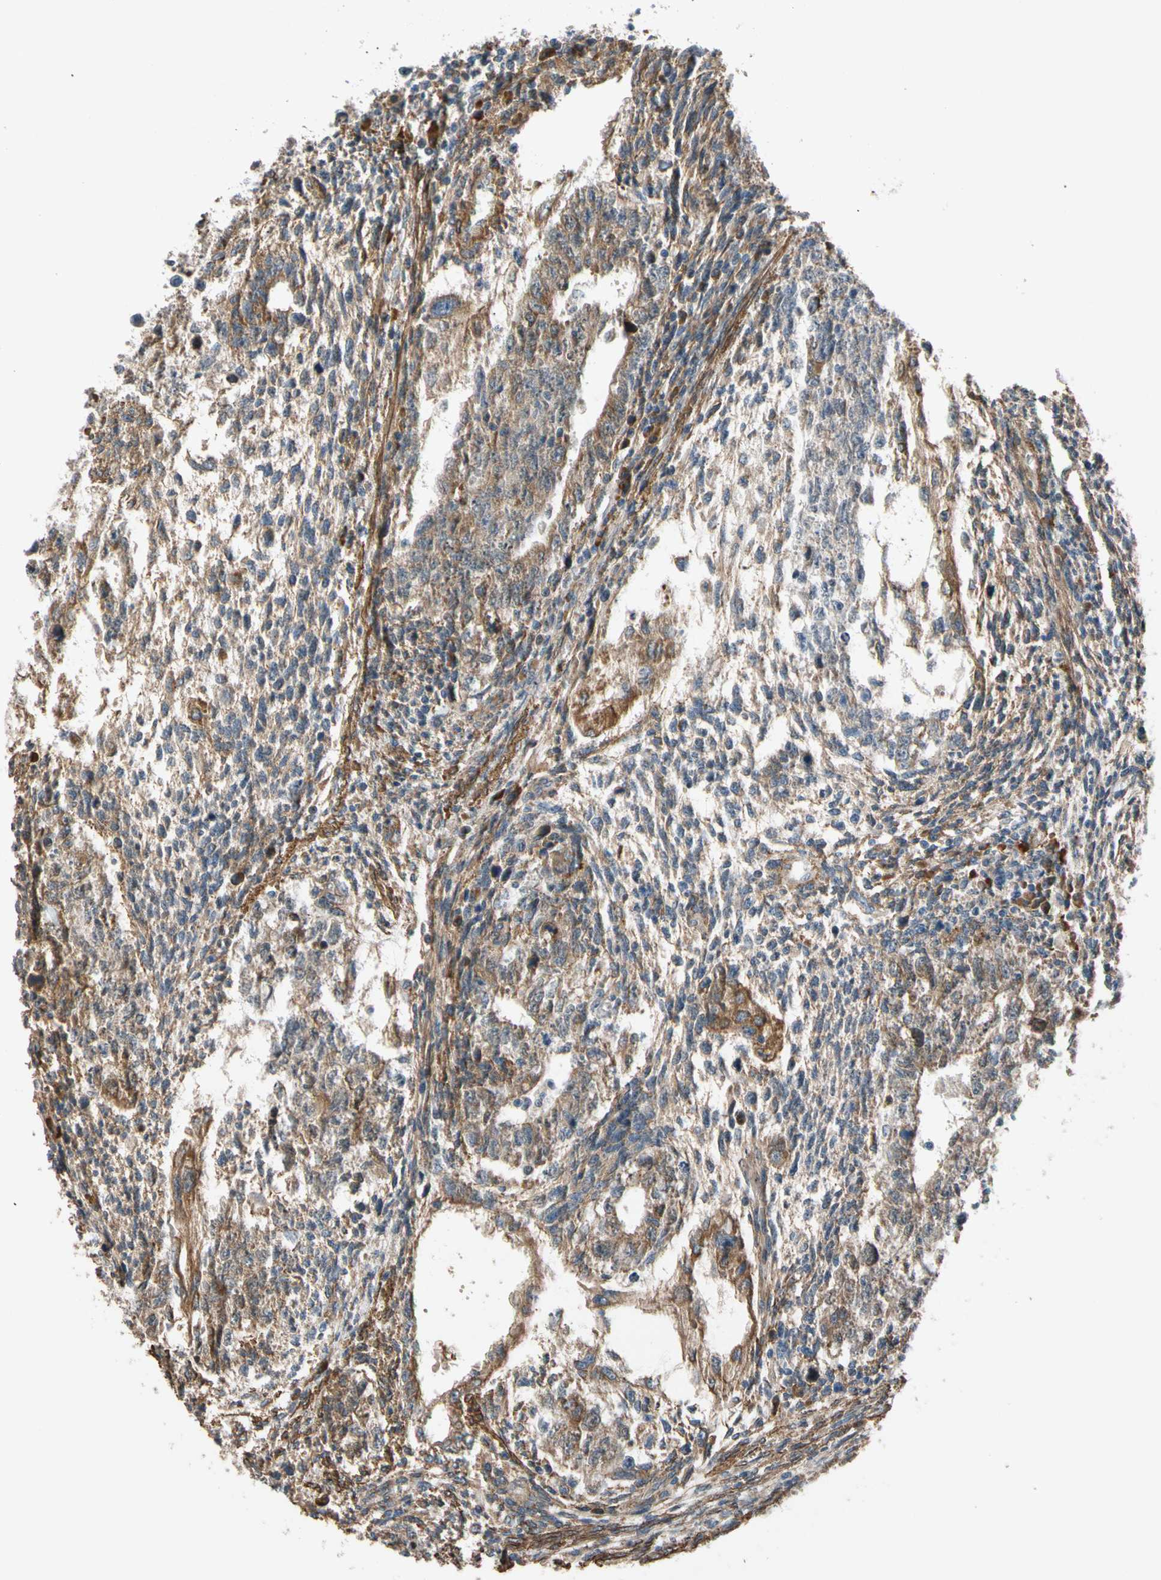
{"staining": {"intensity": "moderate", "quantity": ">75%", "location": "cytoplasmic/membranous"}, "tissue": "testis cancer", "cell_type": "Tumor cells", "image_type": "cancer", "snomed": [{"axis": "morphology", "description": "Normal tissue, NOS"}, {"axis": "morphology", "description": "Carcinoma, Embryonal, NOS"}, {"axis": "topography", "description": "Testis"}], "caption": "An image of human testis cancer stained for a protein demonstrates moderate cytoplasmic/membranous brown staining in tumor cells.", "gene": "LIMK2", "patient": {"sex": "male", "age": 36}}